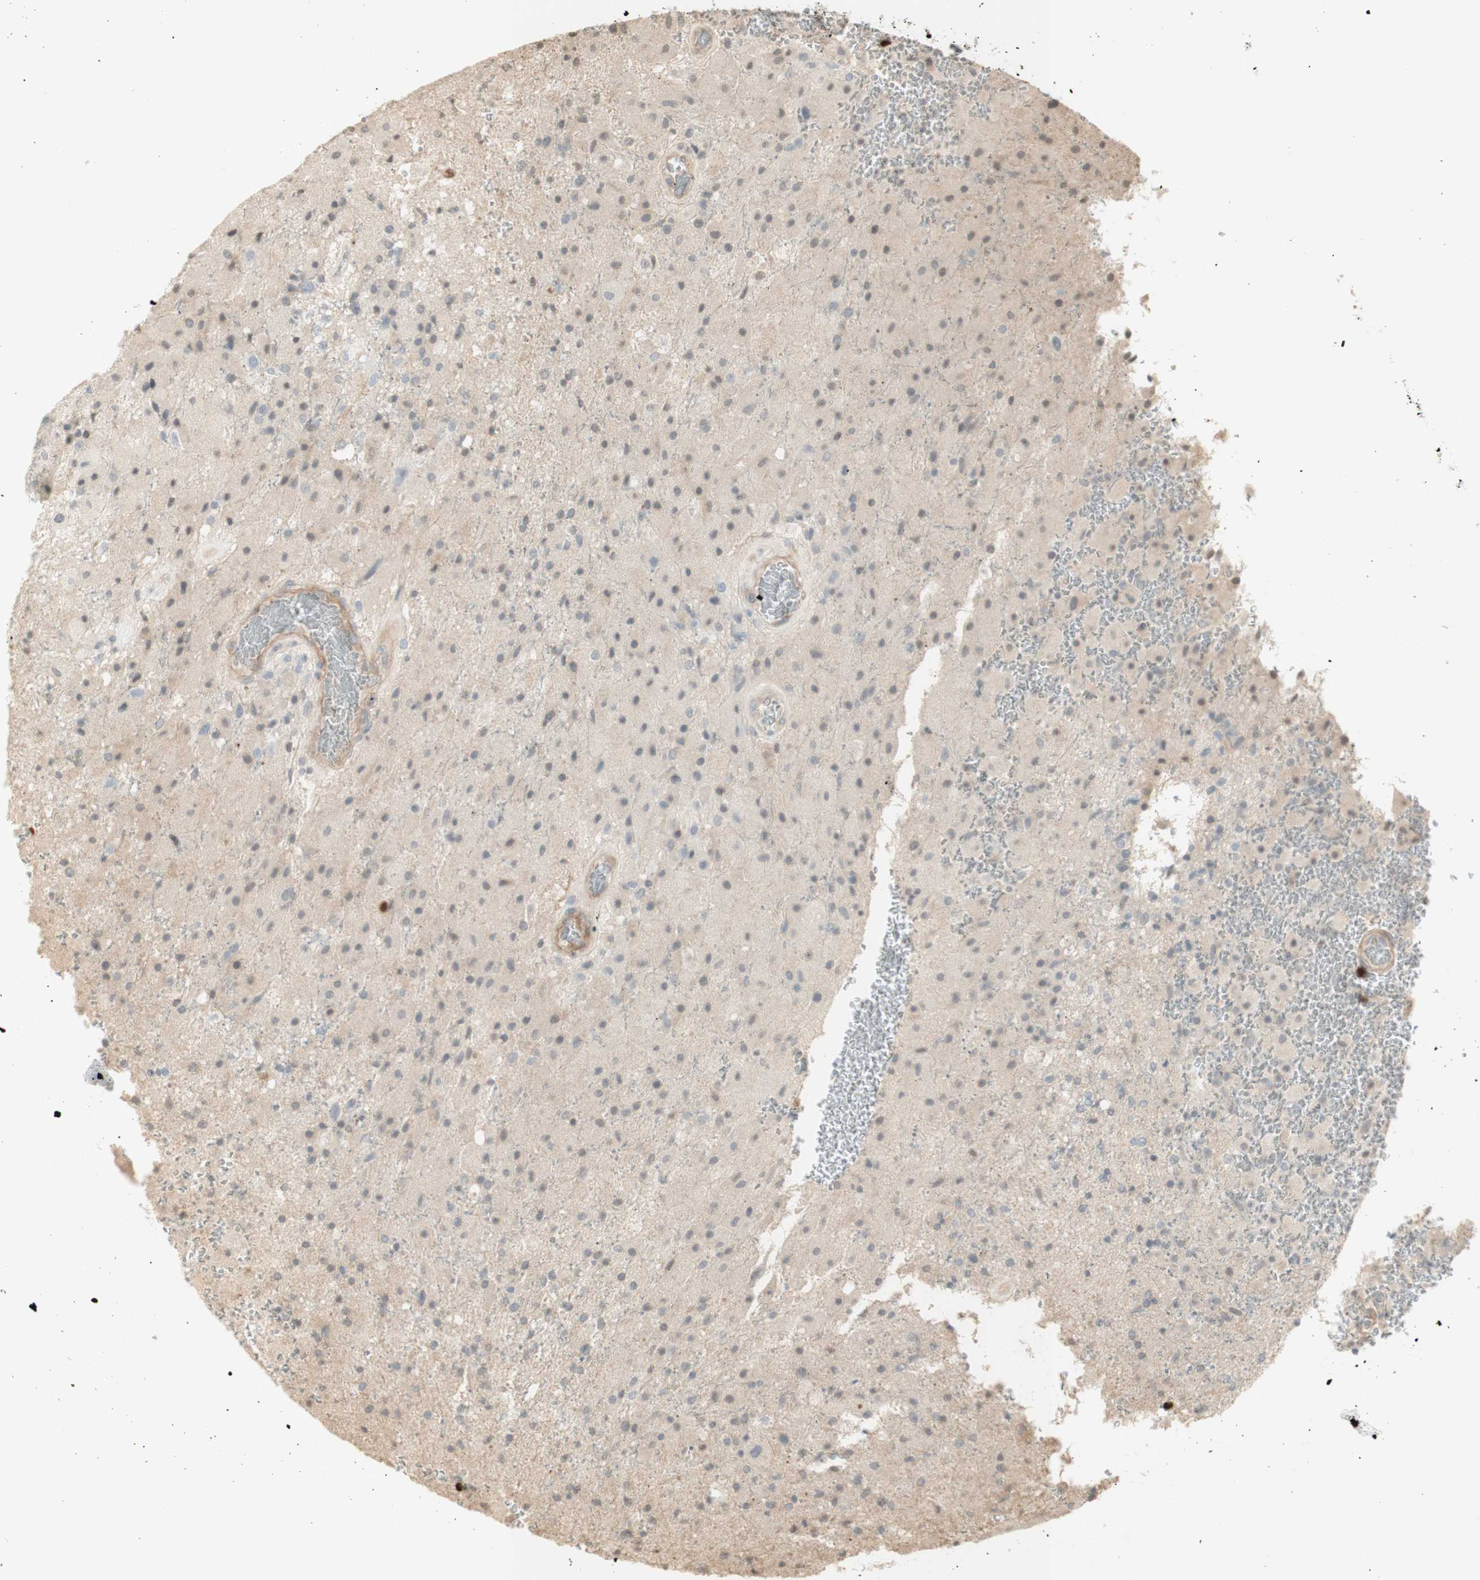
{"staining": {"intensity": "negative", "quantity": "none", "location": "none"}, "tissue": "glioma", "cell_type": "Tumor cells", "image_type": "cancer", "snomed": [{"axis": "morphology", "description": "Normal tissue, NOS"}, {"axis": "morphology", "description": "Glioma, malignant, High grade"}, {"axis": "topography", "description": "Cerebral cortex"}], "caption": "This is an immunohistochemistry (IHC) image of human malignant glioma (high-grade). There is no staining in tumor cells.", "gene": "NID1", "patient": {"sex": "male", "age": 77}}